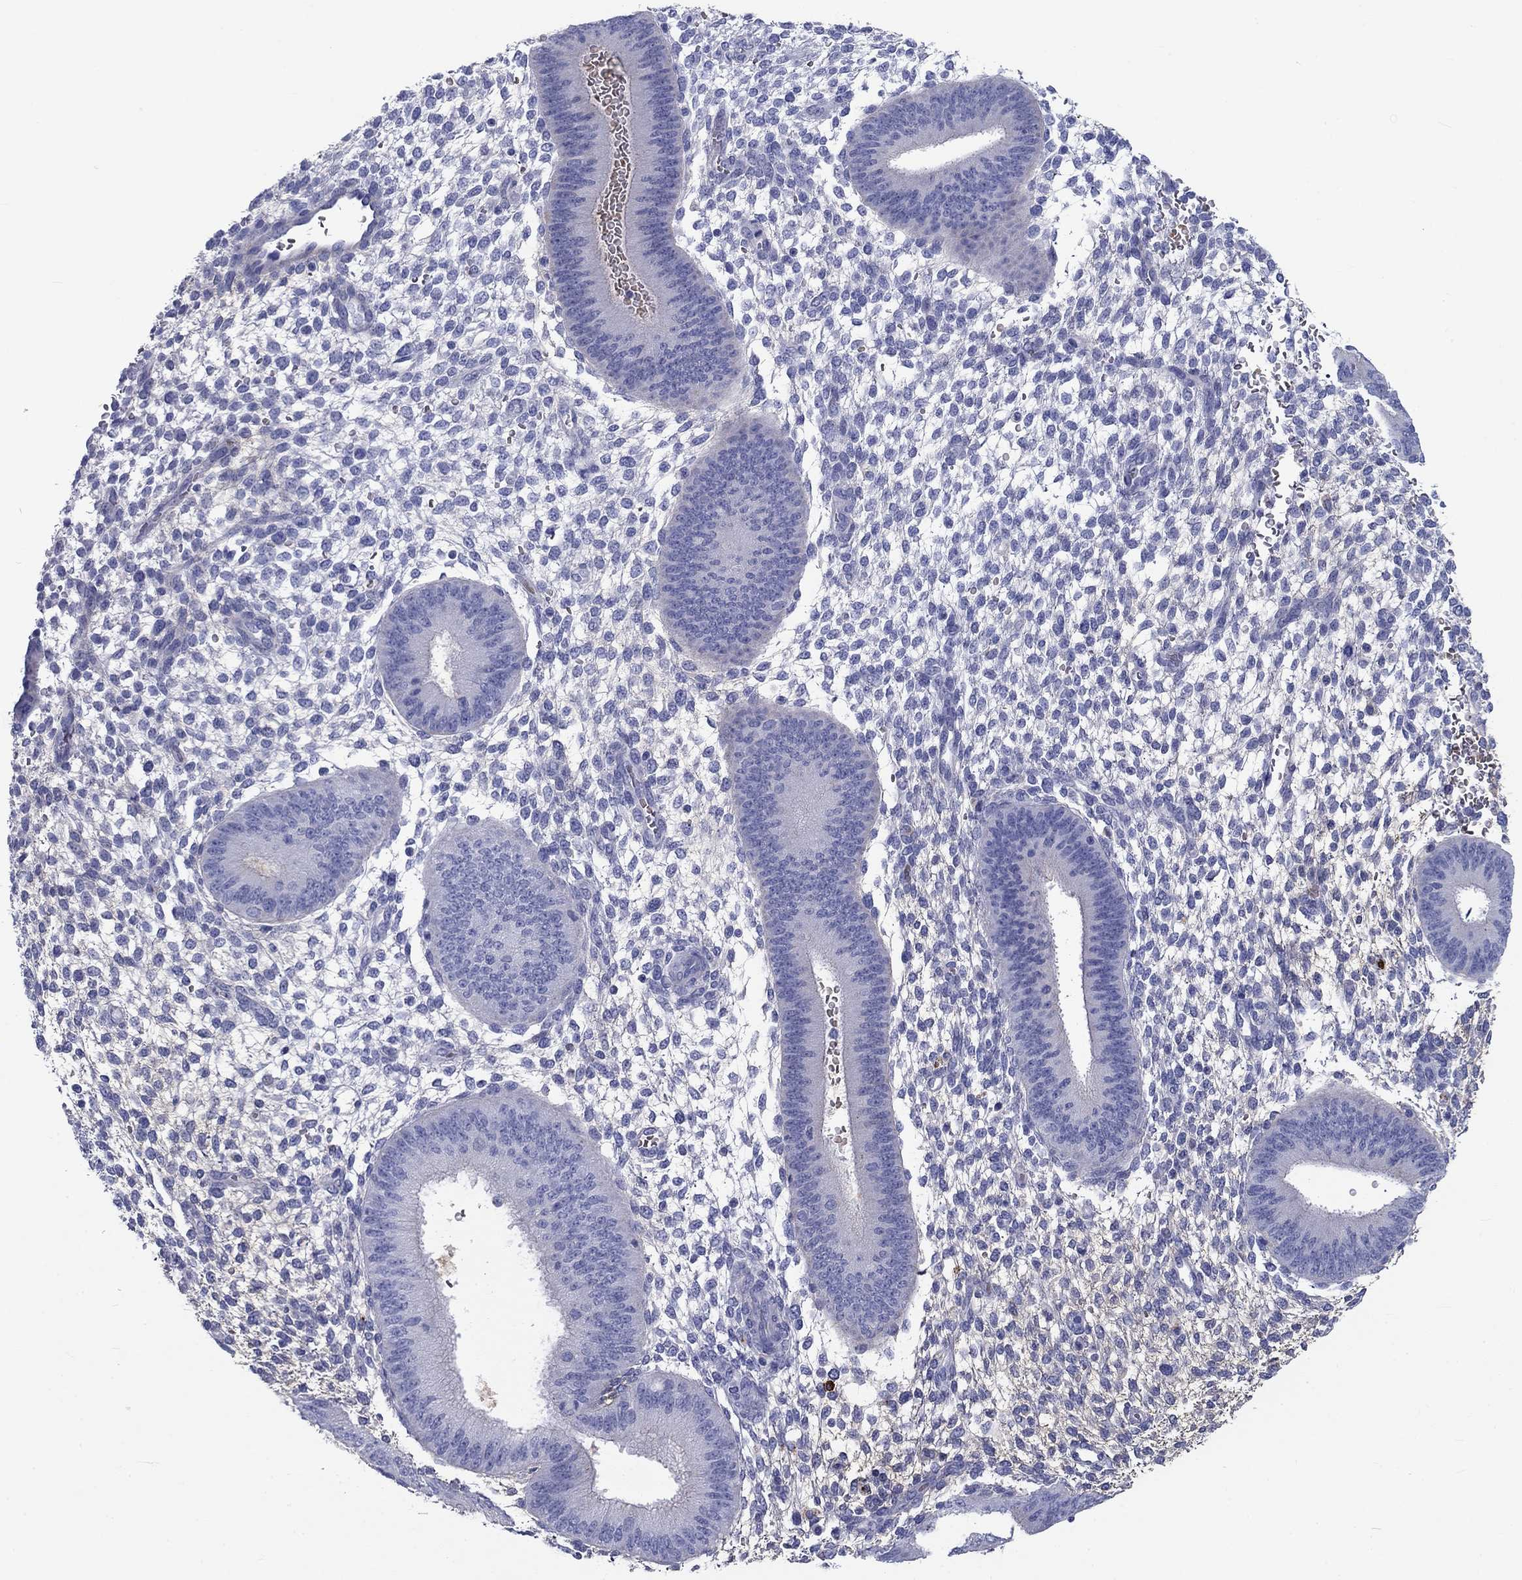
{"staining": {"intensity": "negative", "quantity": "none", "location": "none"}, "tissue": "endometrium", "cell_type": "Cells in endometrial stroma", "image_type": "normal", "snomed": [{"axis": "morphology", "description": "Normal tissue, NOS"}, {"axis": "topography", "description": "Endometrium"}], "caption": "Immunohistochemical staining of benign human endometrium demonstrates no significant expression in cells in endometrial stroma.", "gene": "CD40LG", "patient": {"sex": "female", "age": 39}}